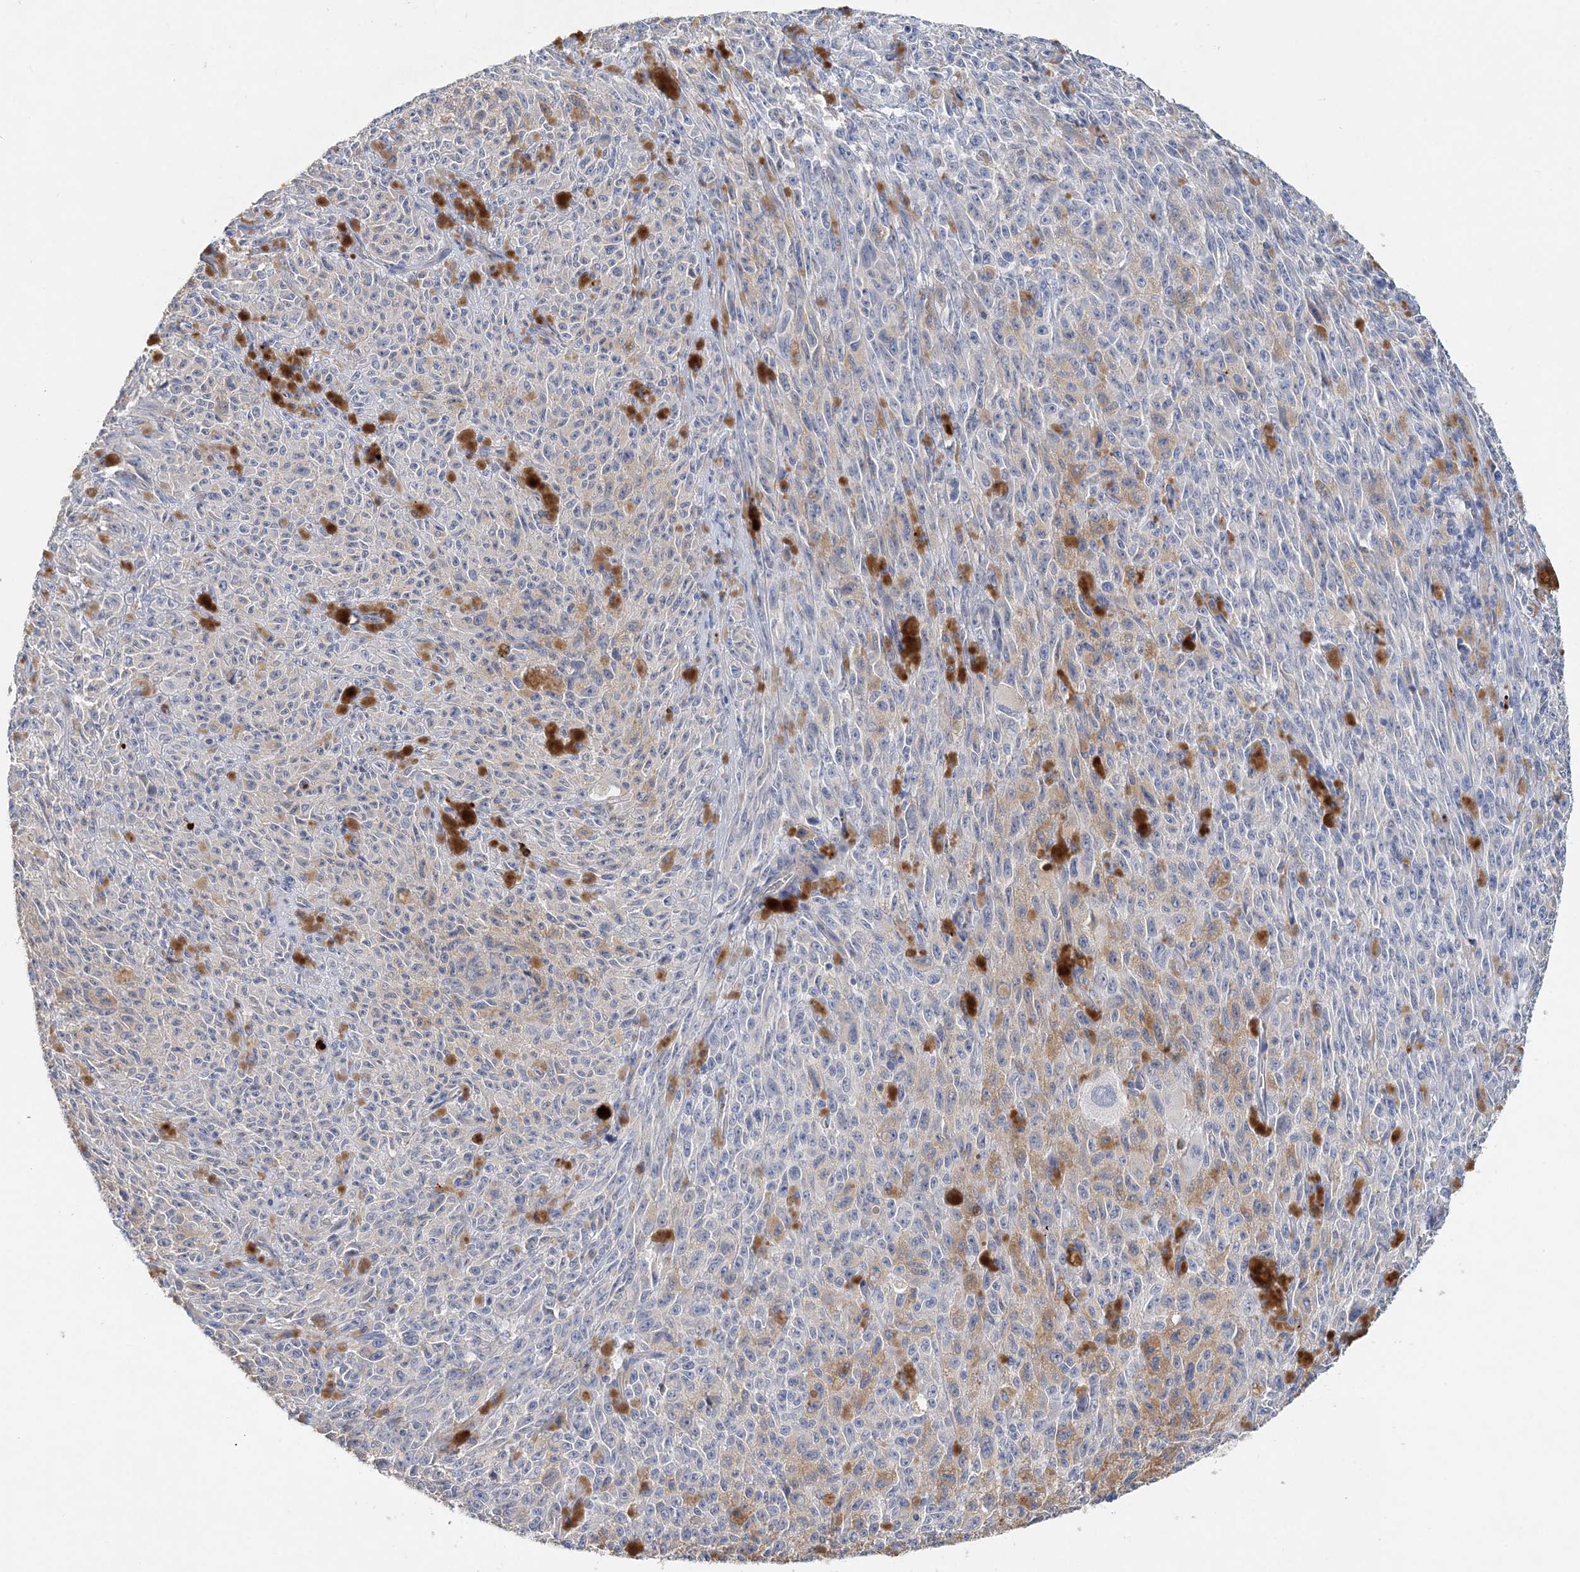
{"staining": {"intensity": "negative", "quantity": "none", "location": "none"}, "tissue": "melanoma", "cell_type": "Tumor cells", "image_type": "cancer", "snomed": [{"axis": "morphology", "description": "Malignant melanoma, NOS"}, {"axis": "topography", "description": "Skin"}], "caption": "This histopathology image is of malignant melanoma stained with IHC to label a protein in brown with the nuclei are counter-stained blue. There is no expression in tumor cells.", "gene": "LRRIQ4", "patient": {"sex": "female", "age": 82}}